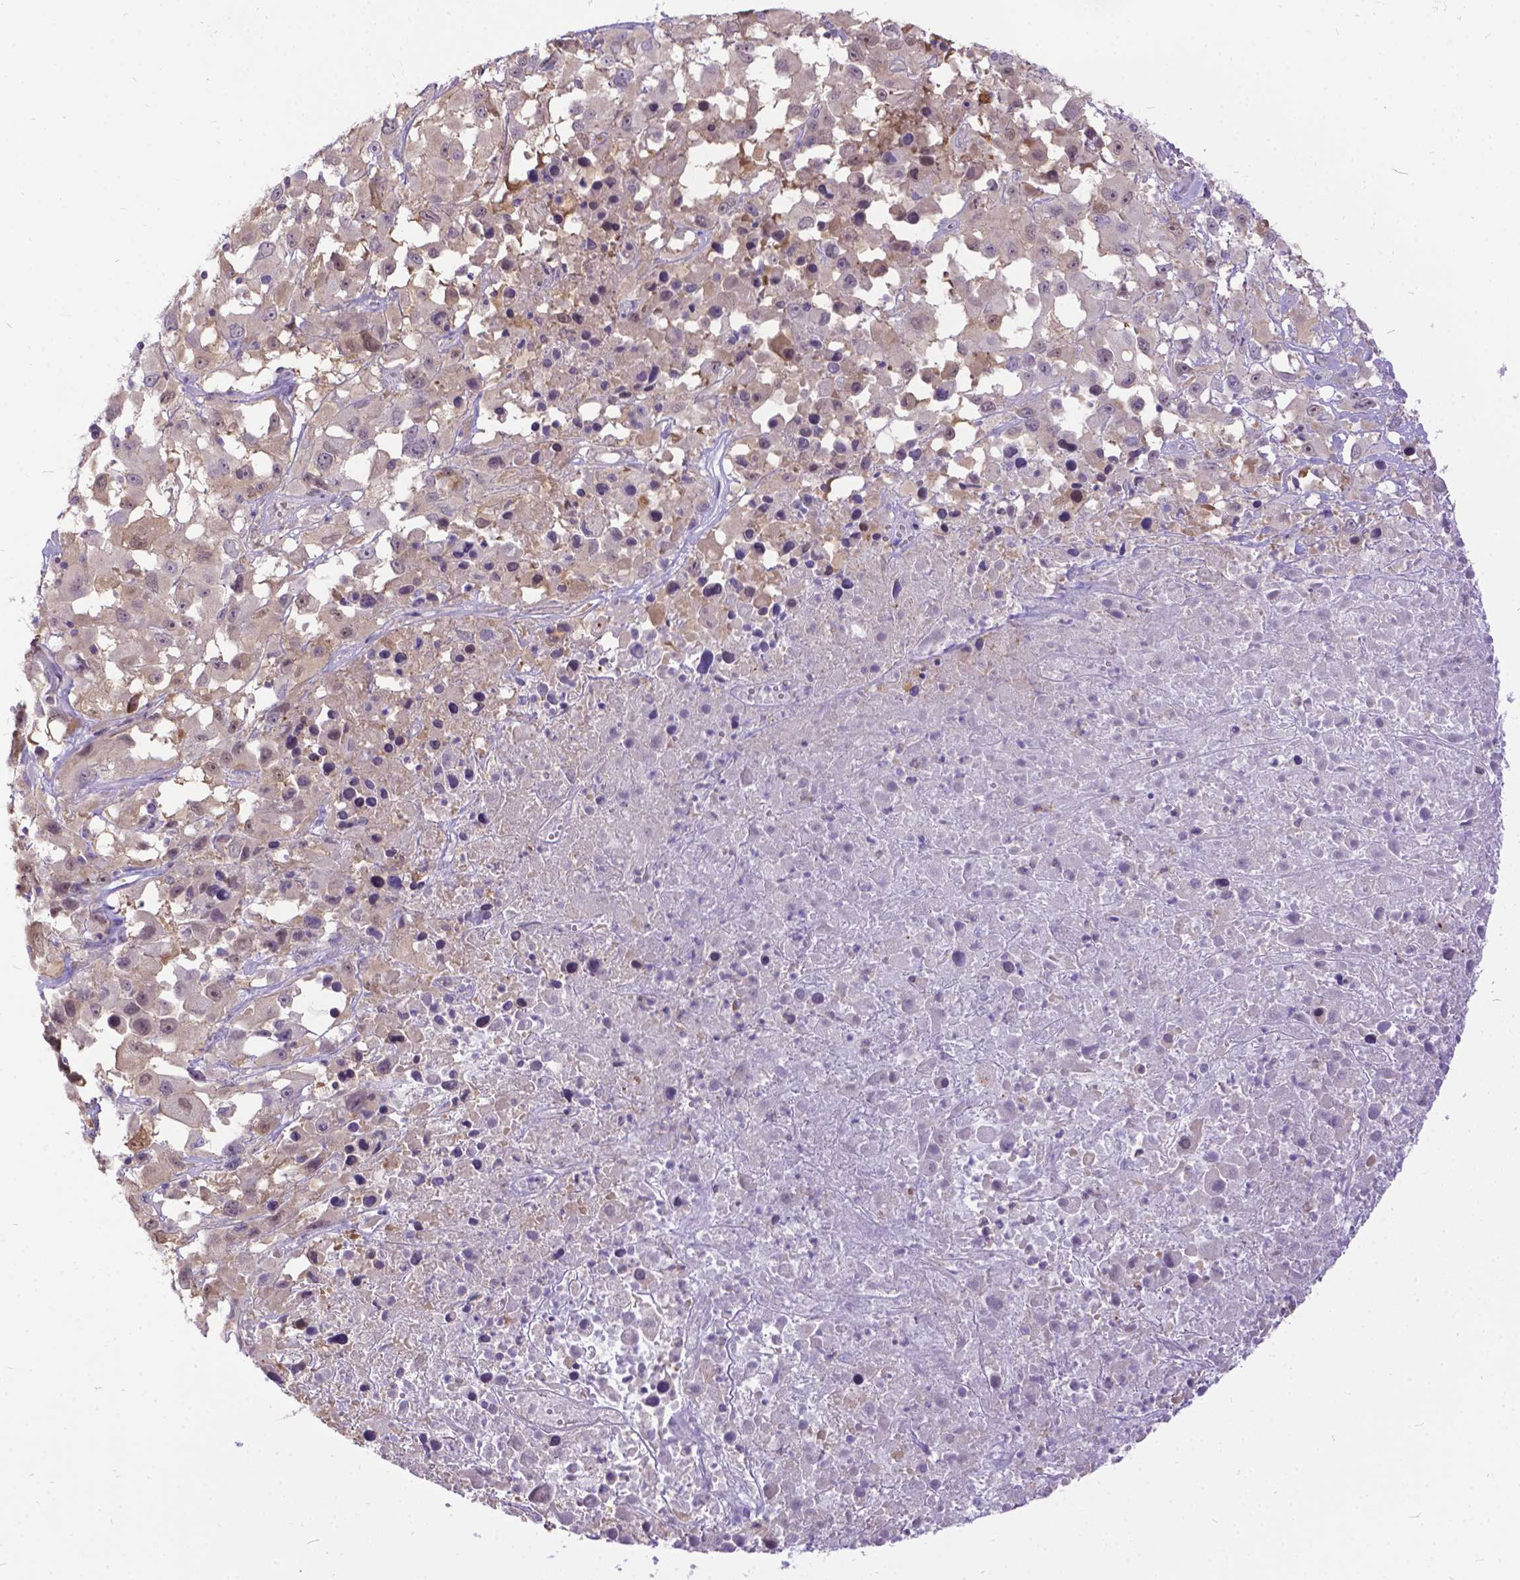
{"staining": {"intensity": "weak", "quantity": "25%-75%", "location": "cytoplasmic/membranous,nuclear"}, "tissue": "melanoma", "cell_type": "Tumor cells", "image_type": "cancer", "snomed": [{"axis": "morphology", "description": "Malignant melanoma, Metastatic site"}, {"axis": "topography", "description": "Soft tissue"}], "caption": "Melanoma stained with a brown dye exhibits weak cytoplasmic/membranous and nuclear positive expression in about 25%-75% of tumor cells.", "gene": "TMEM169", "patient": {"sex": "male", "age": 50}}